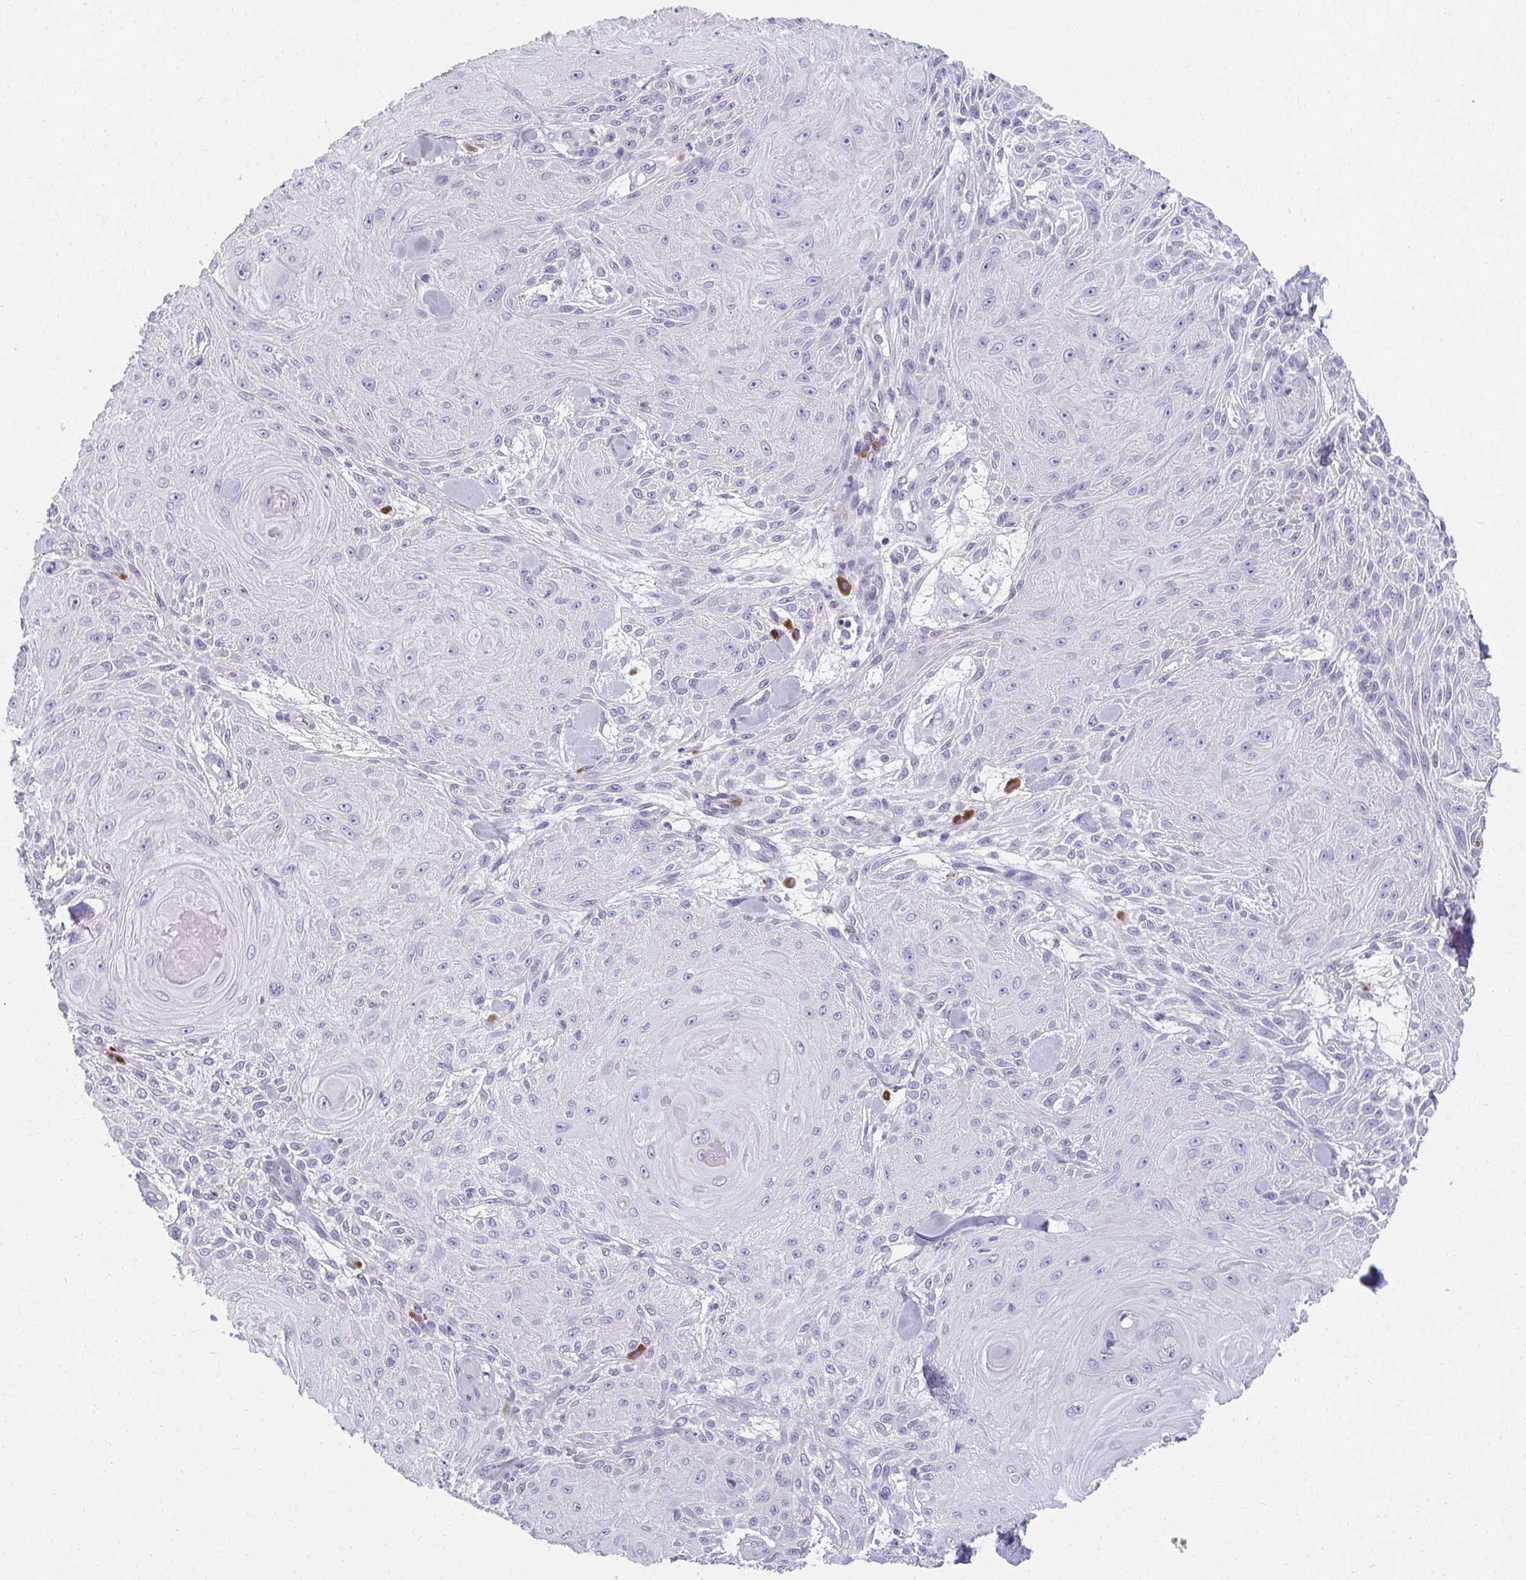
{"staining": {"intensity": "negative", "quantity": "none", "location": "none"}, "tissue": "skin cancer", "cell_type": "Tumor cells", "image_type": "cancer", "snomed": [{"axis": "morphology", "description": "Squamous cell carcinoma, NOS"}, {"axis": "topography", "description": "Skin"}], "caption": "Human skin squamous cell carcinoma stained for a protein using IHC shows no staining in tumor cells.", "gene": "EIF1AD", "patient": {"sex": "male", "age": 88}}